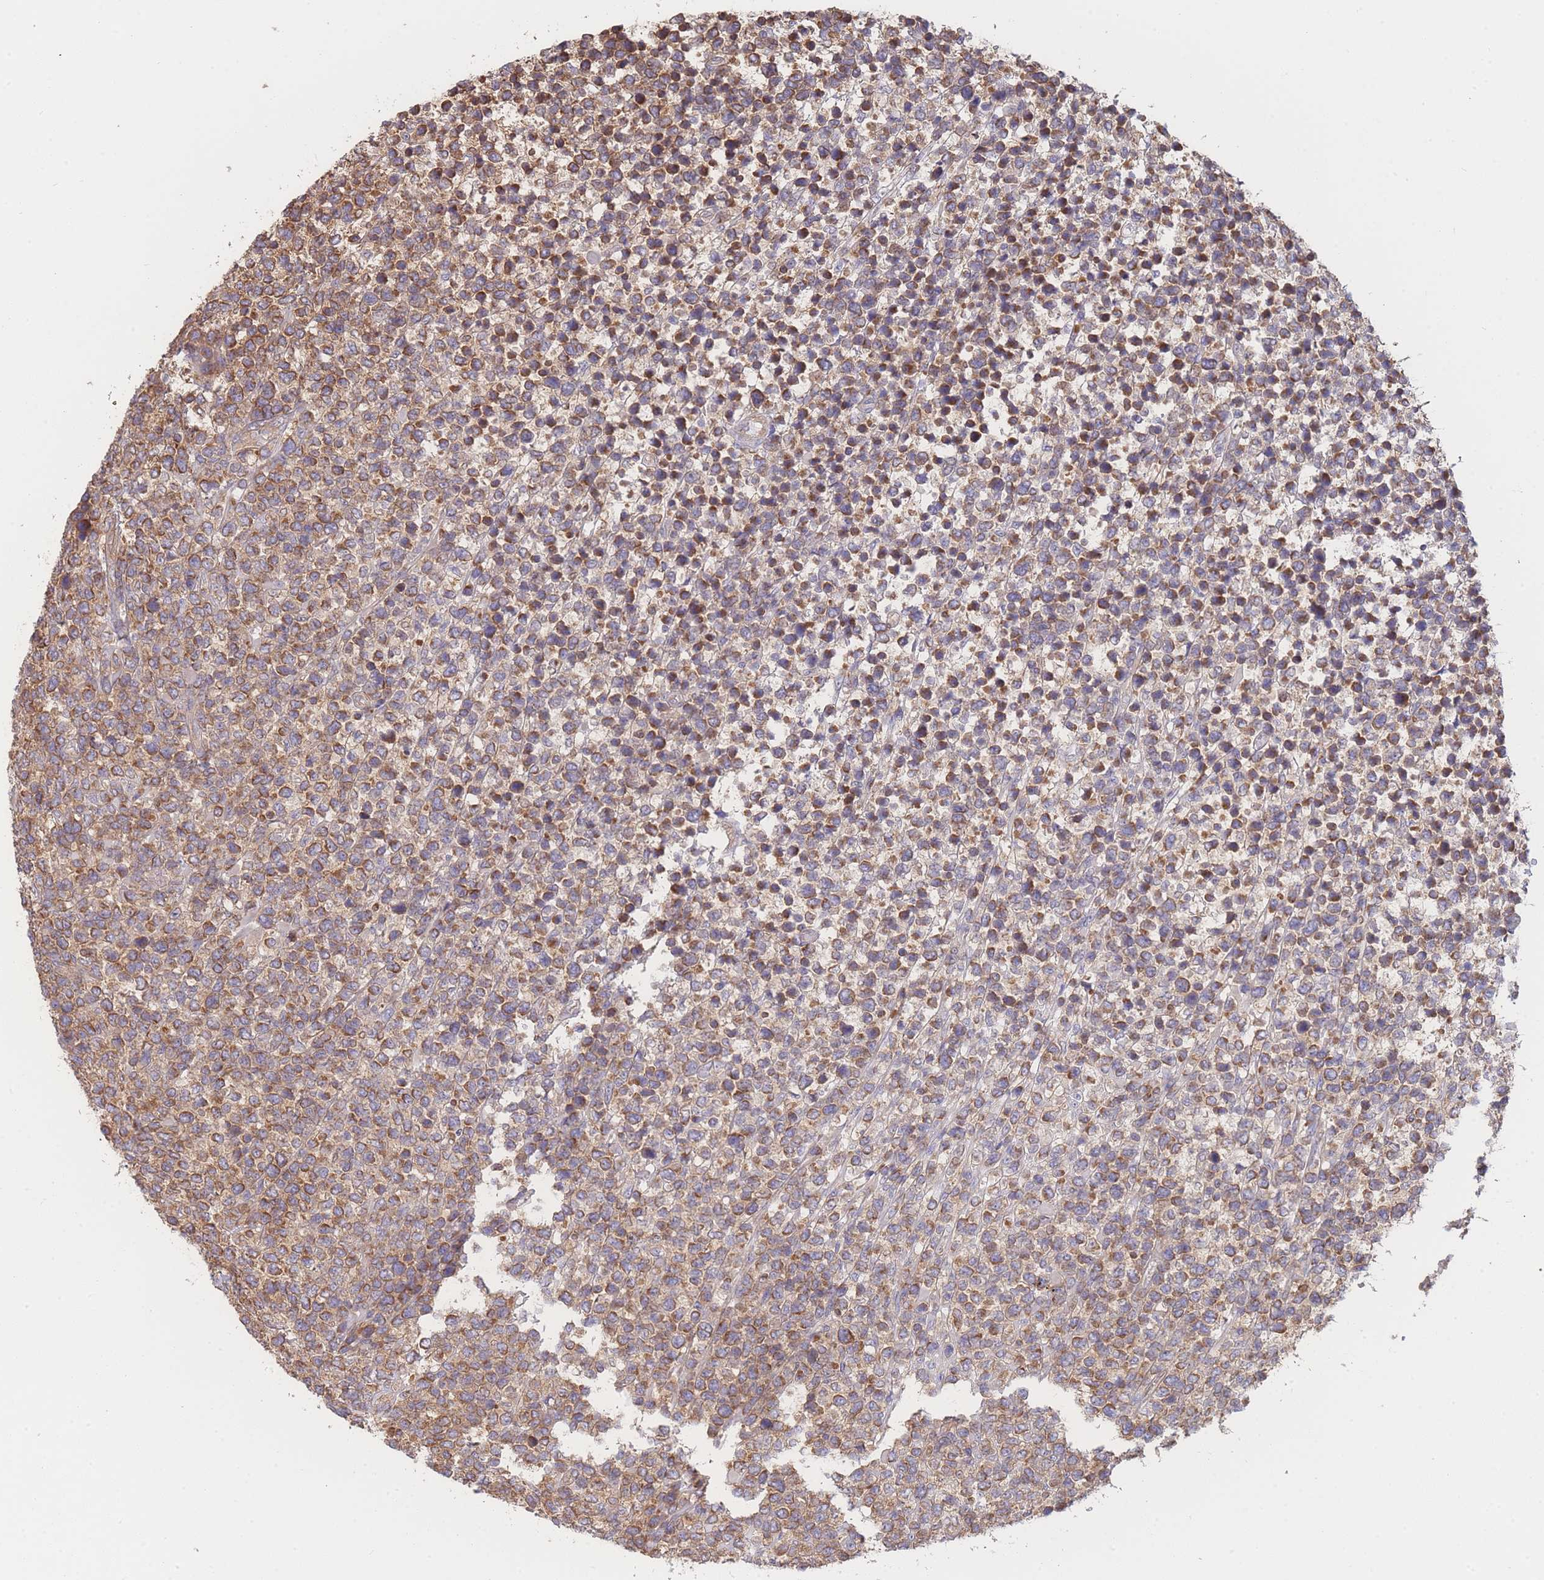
{"staining": {"intensity": "moderate", "quantity": ">75%", "location": "cytoplasmic/membranous"}, "tissue": "lymphoma", "cell_type": "Tumor cells", "image_type": "cancer", "snomed": [{"axis": "morphology", "description": "Malignant lymphoma, non-Hodgkin's type, High grade"}, {"axis": "topography", "description": "Soft tissue"}], "caption": "Lymphoma stained with a brown dye demonstrates moderate cytoplasmic/membranous positive positivity in approximately >75% of tumor cells.", "gene": "MRPS18B", "patient": {"sex": "female", "age": 56}}